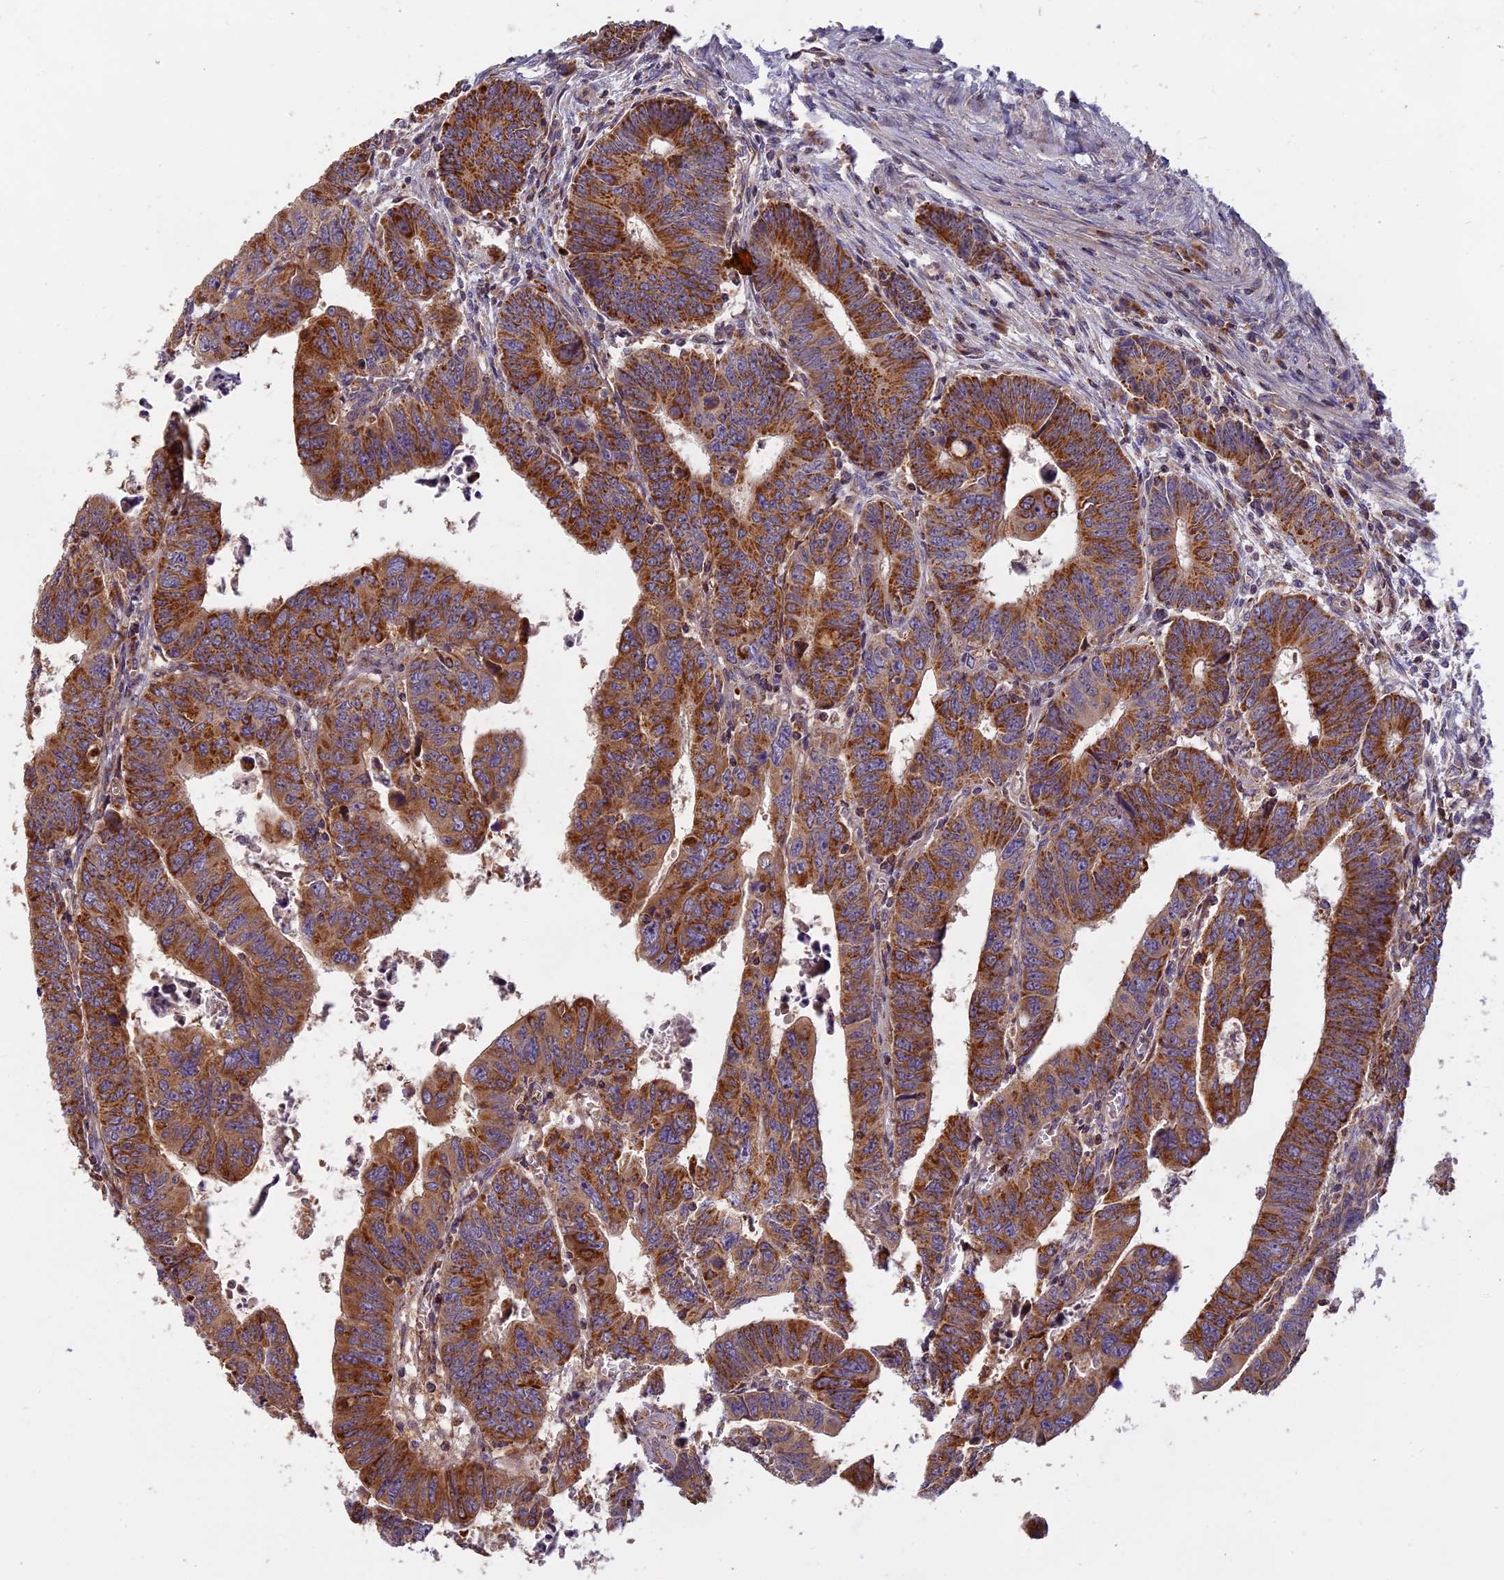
{"staining": {"intensity": "moderate", "quantity": ">75%", "location": "cytoplasmic/membranous"}, "tissue": "colorectal cancer", "cell_type": "Tumor cells", "image_type": "cancer", "snomed": [{"axis": "morphology", "description": "Normal tissue, NOS"}, {"axis": "morphology", "description": "Adenocarcinoma, NOS"}, {"axis": "topography", "description": "Rectum"}], "caption": "Colorectal cancer was stained to show a protein in brown. There is medium levels of moderate cytoplasmic/membranous expression in approximately >75% of tumor cells.", "gene": "EDAR", "patient": {"sex": "female", "age": 65}}